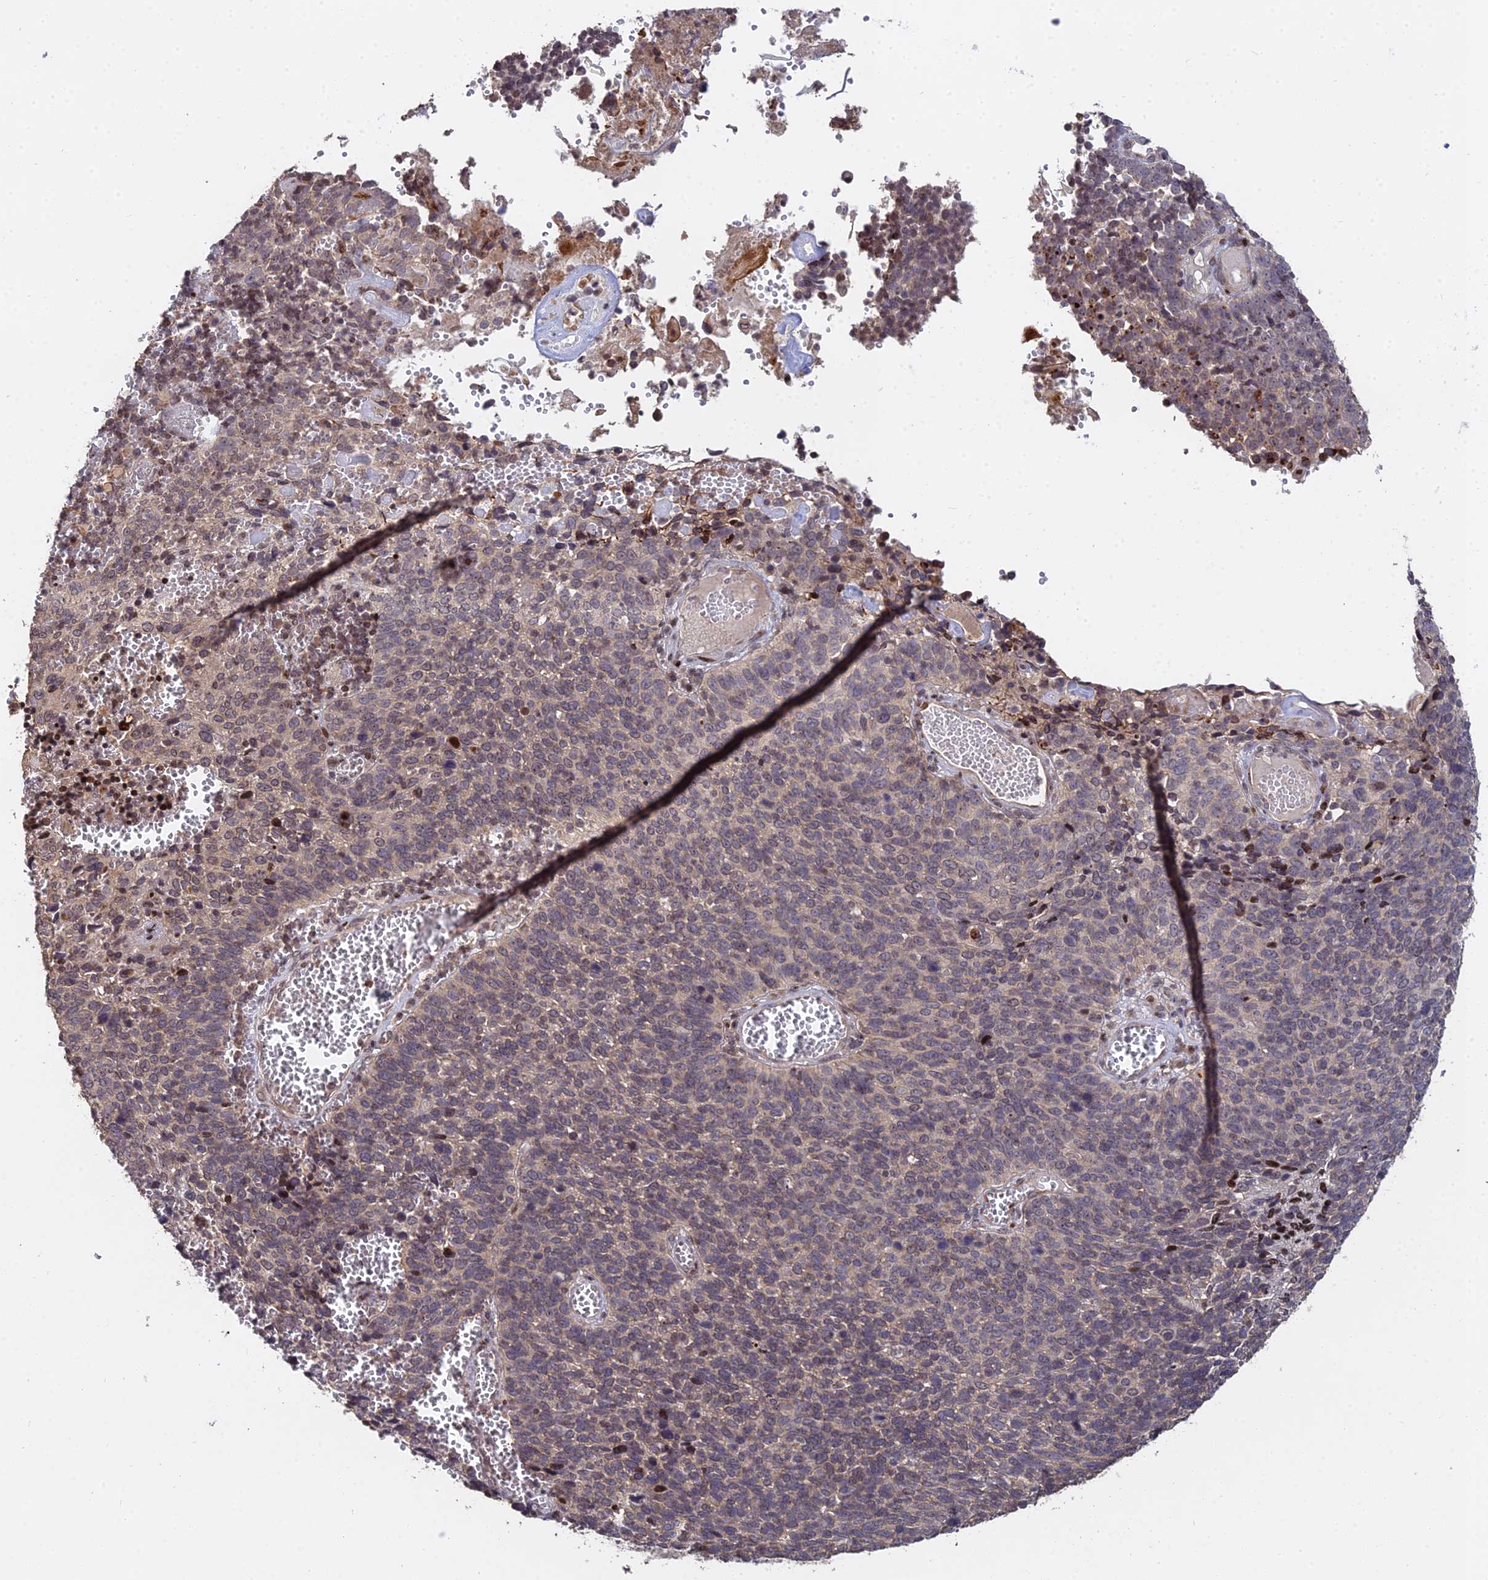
{"staining": {"intensity": "weak", "quantity": "<25%", "location": "cytoplasmic/membranous,nuclear"}, "tissue": "cervical cancer", "cell_type": "Tumor cells", "image_type": "cancer", "snomed": [{"axis": "morphology", "description": "Squamous cell carcinoma, NOS"}, {"axis": "topography", "description": "Cervix"}], "caption": "Tumor cells show no significant positivity in squamous cell carcinoma (cervical).", "gene": "RBMS2", "patient": {"sex": "female", "age": 39}}